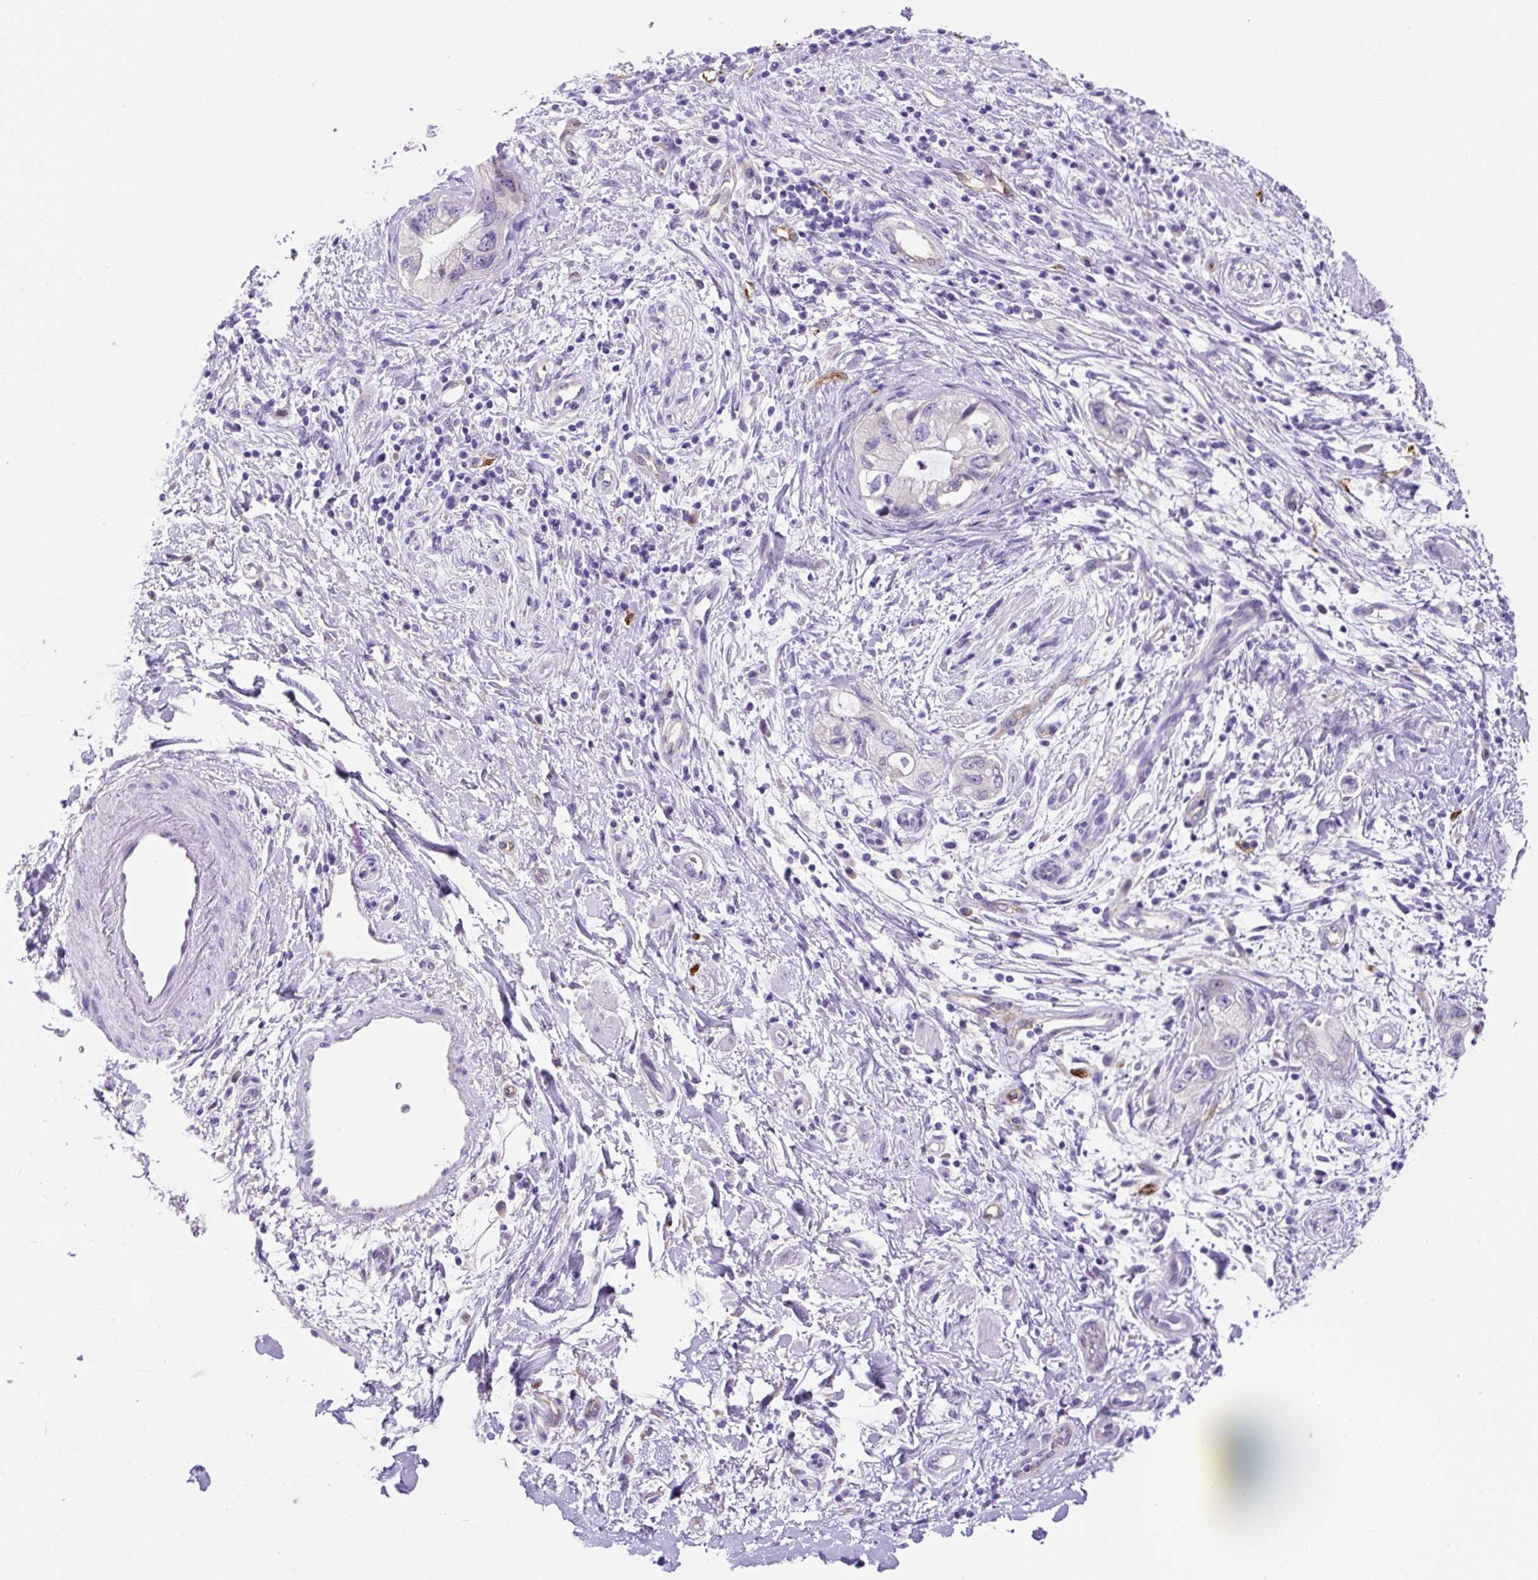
{"staining": {"intensity": "negative", "quantity": "none", "location": "none"}, "tissue": "pancreatic cancer", "cell_type": "Tumor cells", "image_type": "cancer", "snomed": [{"axis": "morphology", "description": "Adenocarcinoma, NOS"}, {"axis": "topography", "description": "Pancreas"}], "caption": "IHC micrograph of neoplastic tissue: pancreatic cancer stained with DAB (3,3'-diaminobenzidine) exhibits no significant protein expression in tumor cells. (DAB (3,3'-diaminobenzidine) immunohistochemistry (IHC) visualized using brightfield microscopy, high magnification).", "gene": "ASB4", "patient": {"sex": "female", "age": 73}}